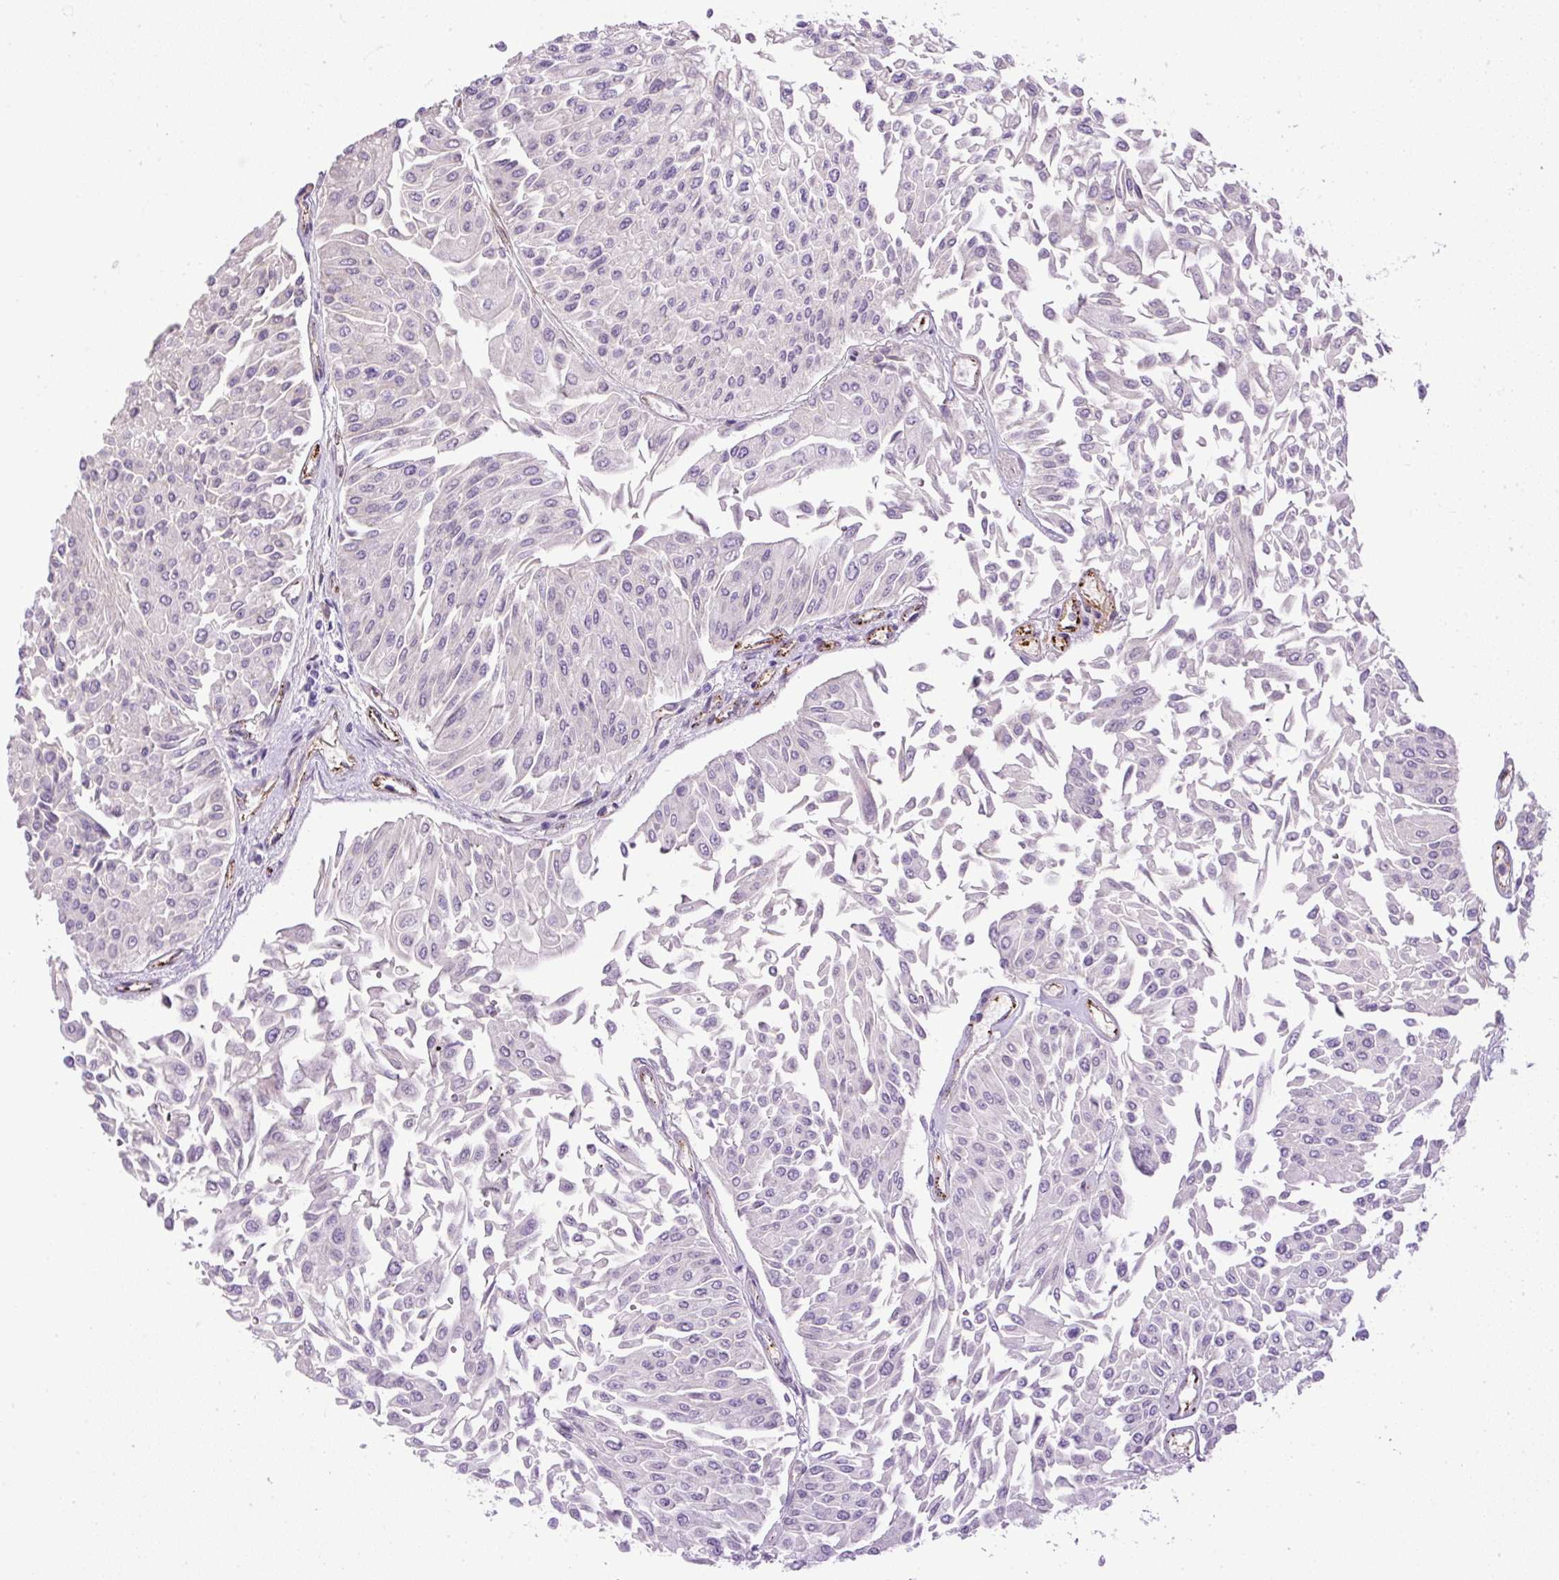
{"staining": {"intensity": "negative", "quantity": "none", "location": "none"}, "tissue": "urothelial cancer", "cell_type": "Tumor cells", "image_type": "cancer", "snomed": [{"axis": "morphology", "description": "Urothelial carcinoma, Low grade"}, {"axis": "topography", "description": "Urinary bladder"}], "caption": "A photomicrograph of urothelial carcinoma (low-grade) stained for a protein exhibits no brown staining in tumor cells.", "gene": "LEFTY2", "patient": {"sex": "male", "age": 67}}